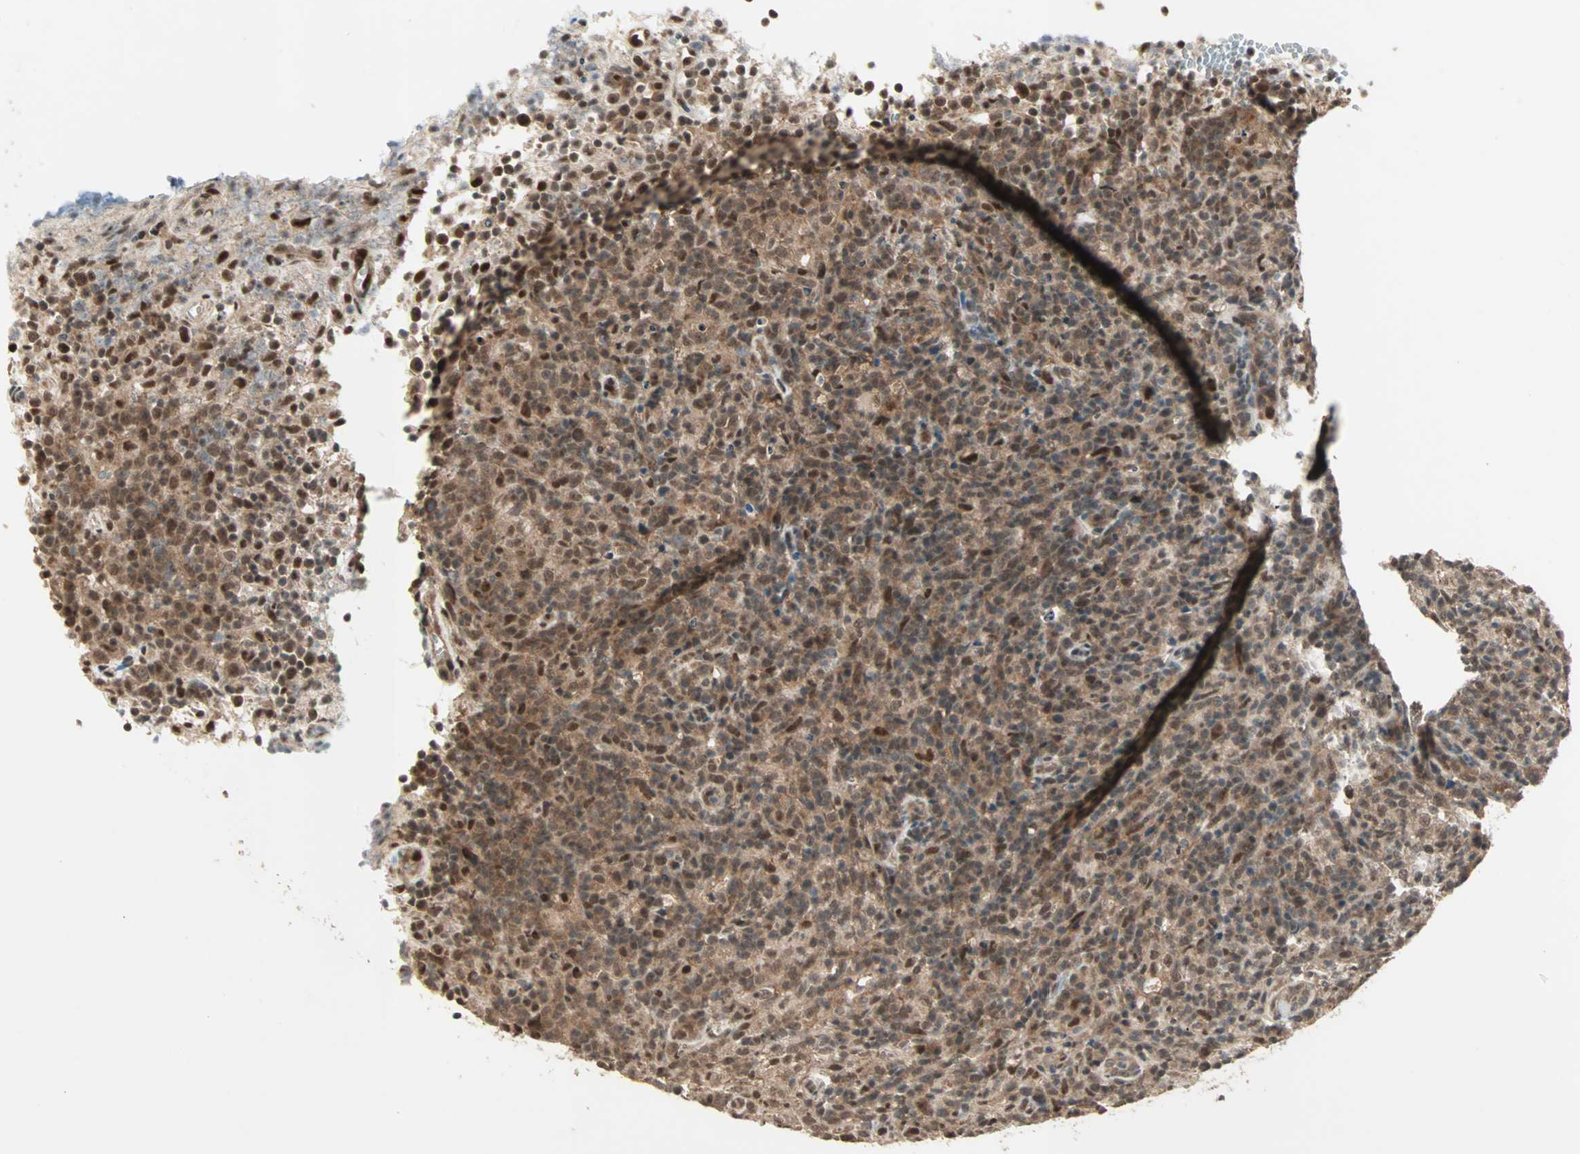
{"staining": {"intensity": "moderate", "quantity": ">75%", "location": "cytoplasmic/membranous,nuclear"}, "tissue": "lymphoma", "cell_type": "Tumor cells", "image_type": "cancer", "snomed": [{"axis": "morphology", "description": "Malignant lymphoma, non-Hodgkin's type, High grade"}, {"axis": "topography", "description": "Lymph node"}], "caption": "The image exhibits a brown stain indicating the presence of a protein in the cytoplasmic/membranous and nuclear of tumor cells in lymphoma.", "gene": "ZNF701", "patient": {"sex": "female", "age": 76}}